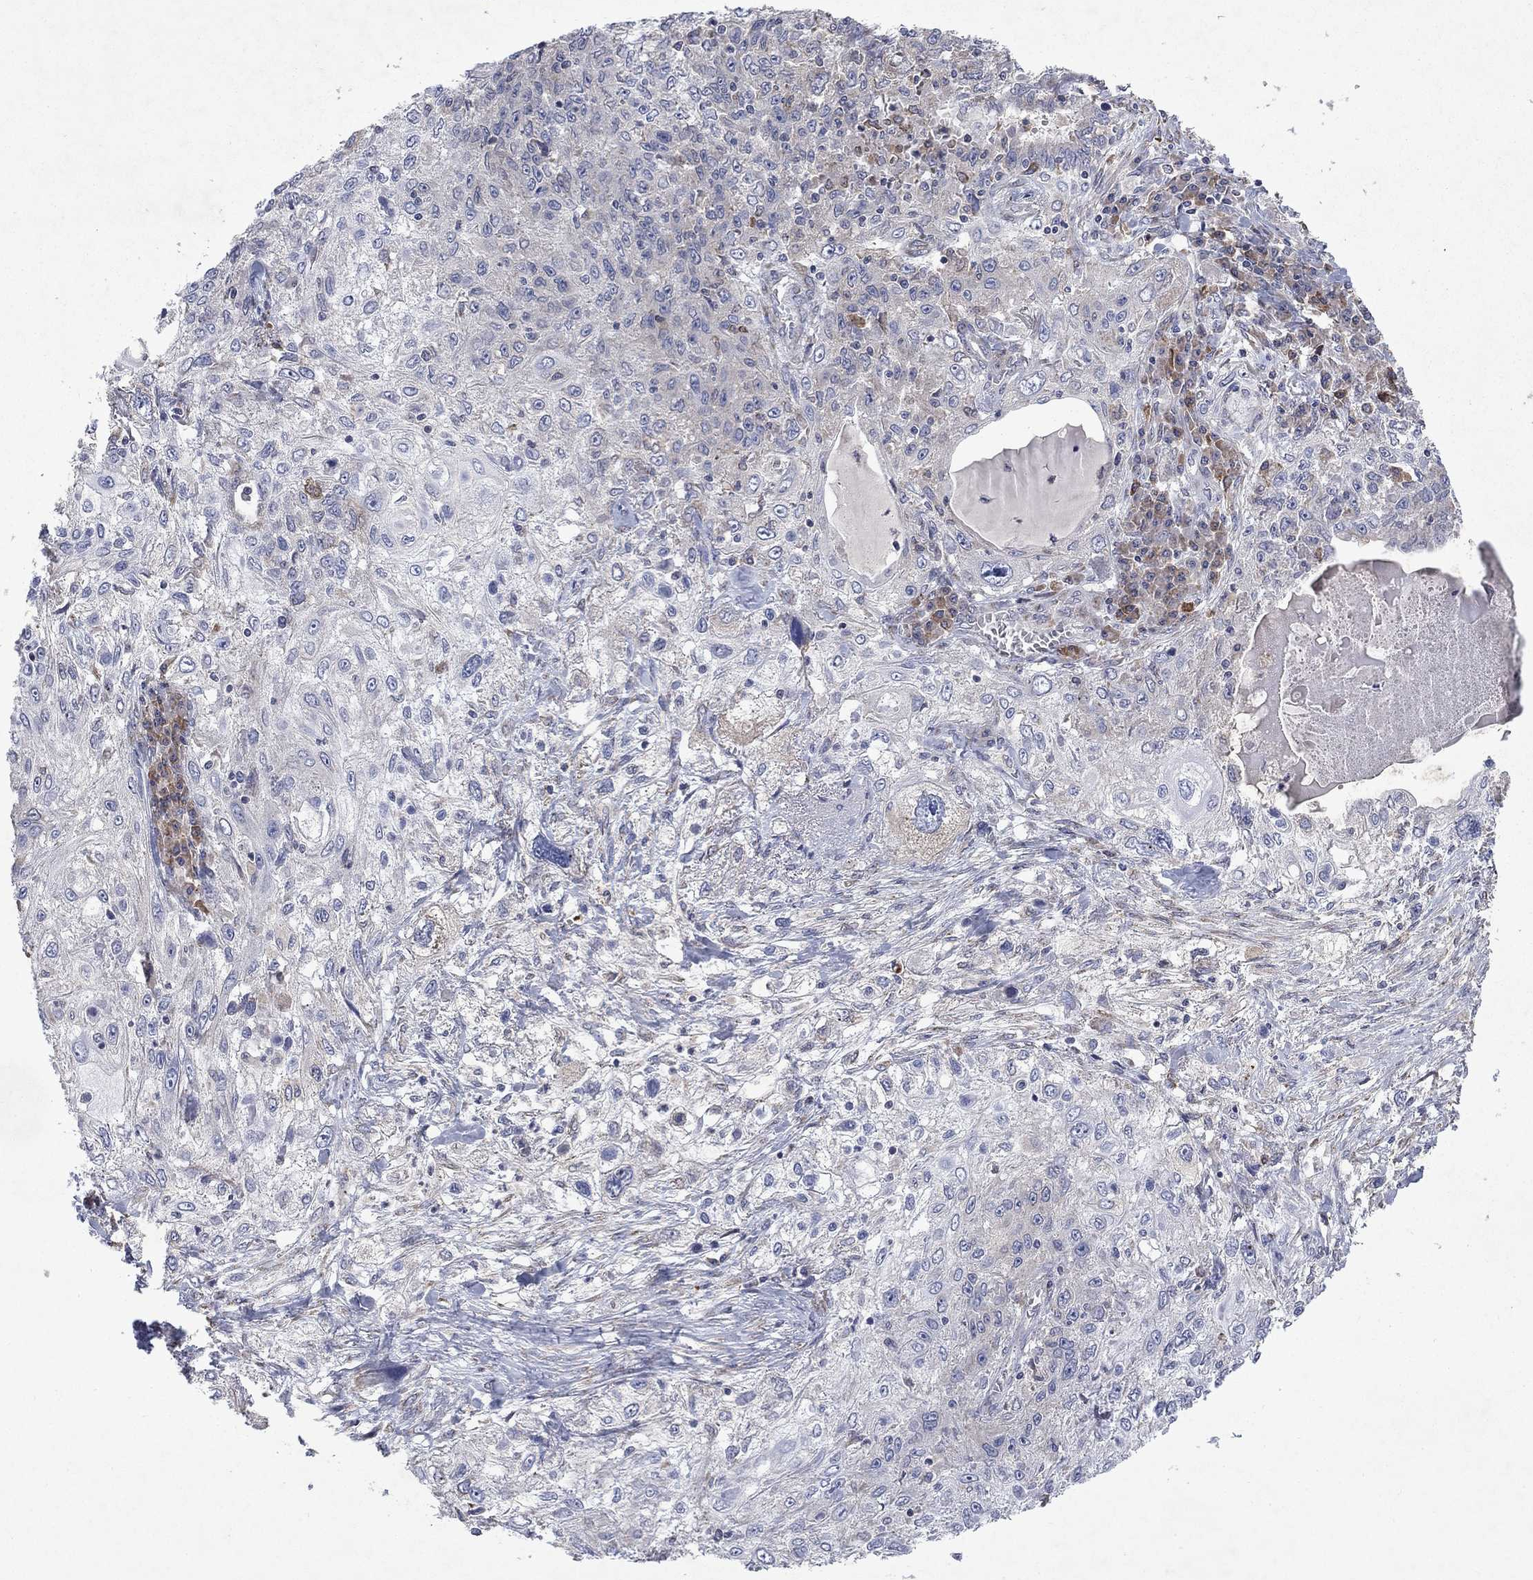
{"staining": {"intensity": "negative", "quantity": "none", "location": "none"}, "tissue": "lung cancer", "cell_type": "Tumor cells", "image_type": "cancer", "snomed": [{"axis": "morphology", "description": "Squamous cell carcinoma, NOS"}, {"axis": "topography", "description": "Lung"}], "caption": "Lung cancer stained for a protein using immunohistochemistry (IHC) reveals no expression tumor cells.", "gene": "TMEM97", "patient": {"sex": "female", "age": 69}}